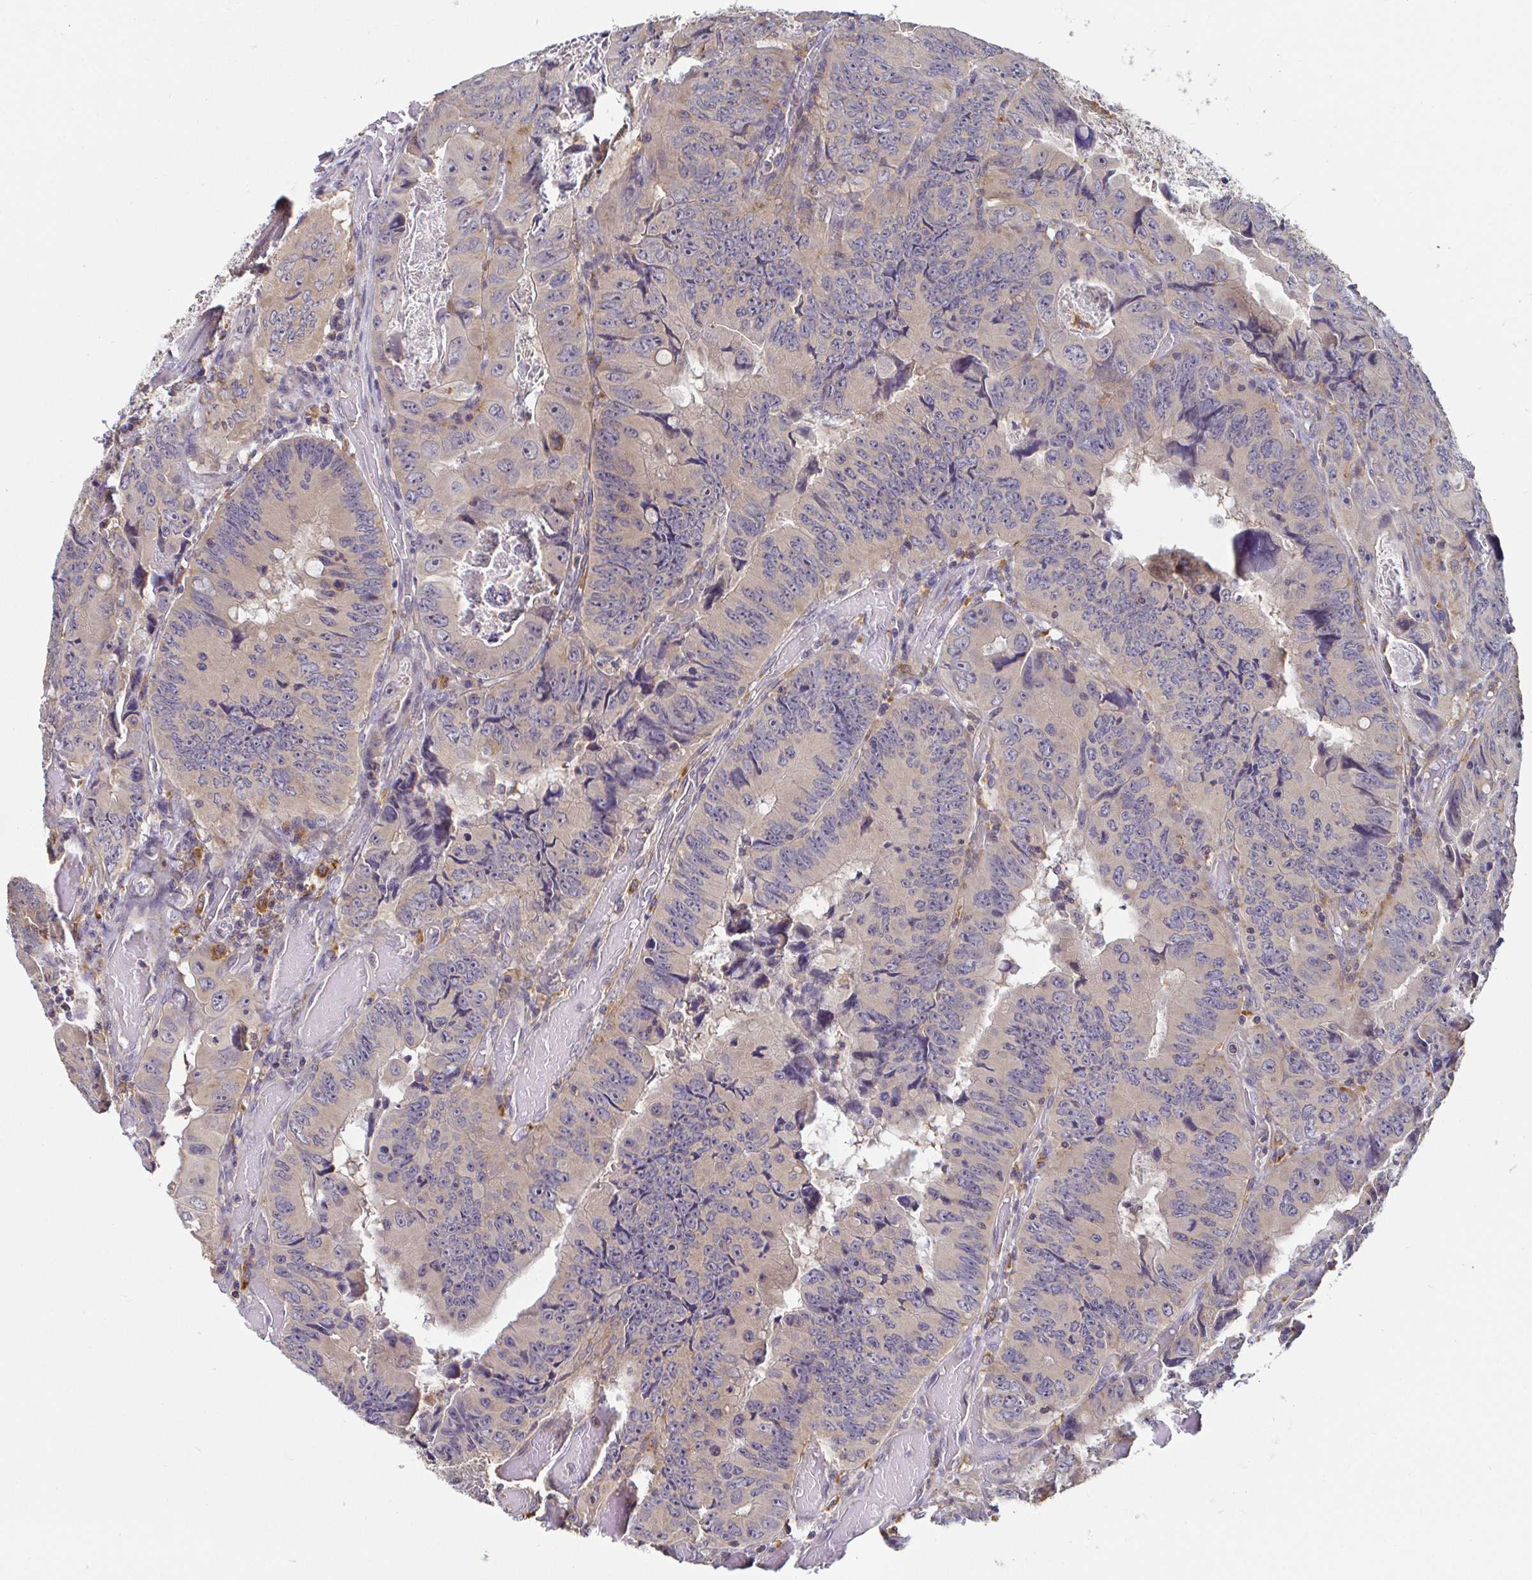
{"staining": {"intensity": "negative", "quantity": "none", "location": "none"}, "tissue": "colorectal cancer", "cell_type": "Tumor cells", "image_type": "cancer", "snomed": [{"axis": "morphology", "description": "Adenocarcinoma, NOS"}, {"axis": "topography", "description": "Colon"}], "caption": "IHC of human colorectal cancer (adenocarcinoma) reveals no staining in tumor cells.", "gene": "CDH18", "patient": {"sex": "female", "age": 84}}